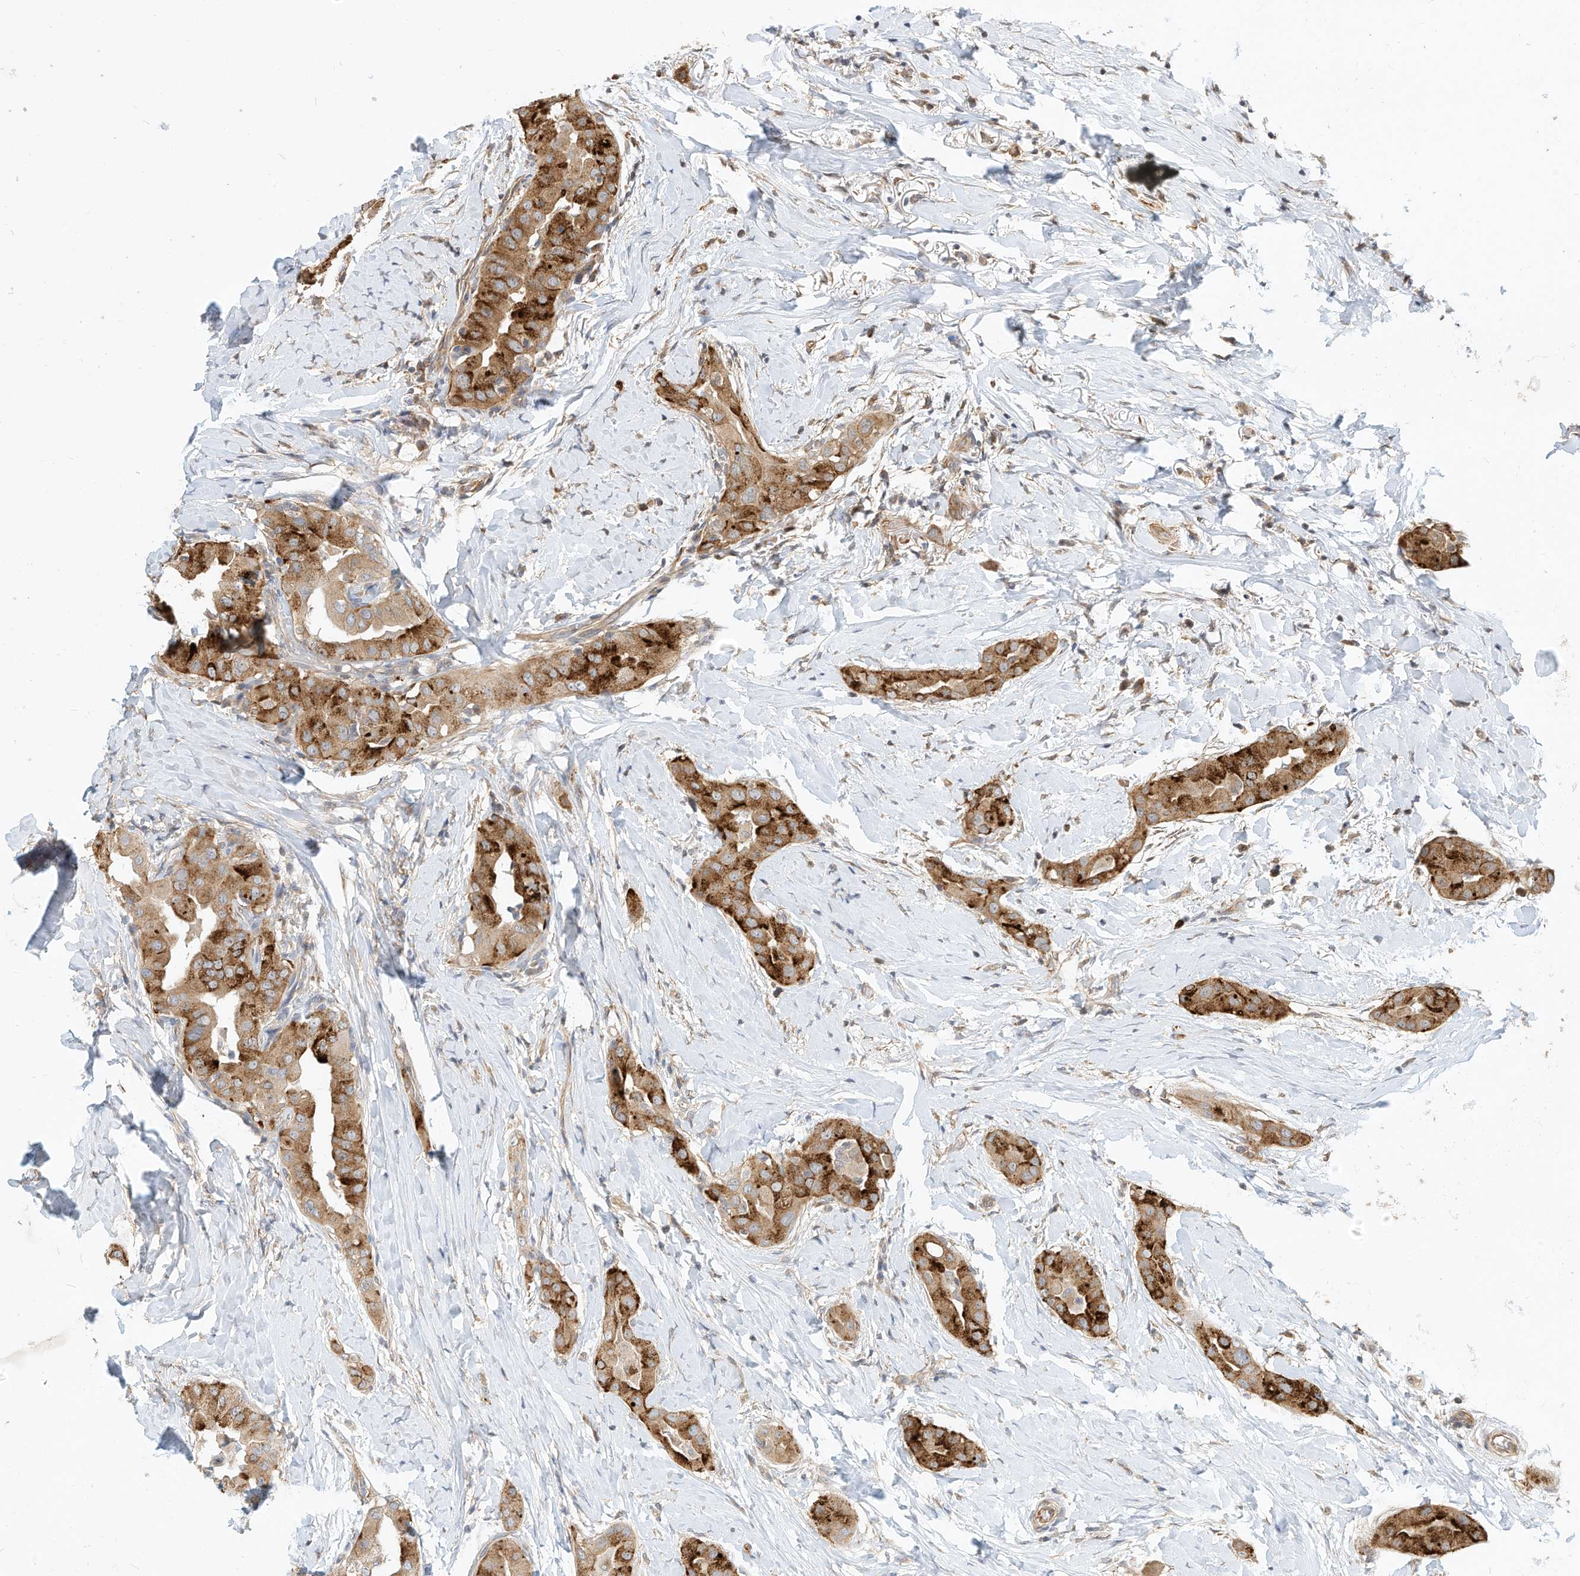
{"staining": {"intensity": "strong", "quantity": ">75%", "location": "cytoplasmic/membranous"}, "tissue": "thyroid cancer", "cell_type": "Tumor cells", "image_type": "cancer", "snomed": [{"axis": "morphology", "description": "Papillary adenocarcinoma, NOS"}, {"axis": "topography", "description": "Thyroid gland"}], "caption": "Immunohistochemical staining of human thyroid cancer exhibits high levels of strong cytoplasmic/membranous protein expression in approximately >75% of tumor cells.", "gene": "OFD1", "patient": {"sex": "male", "age": 33}}